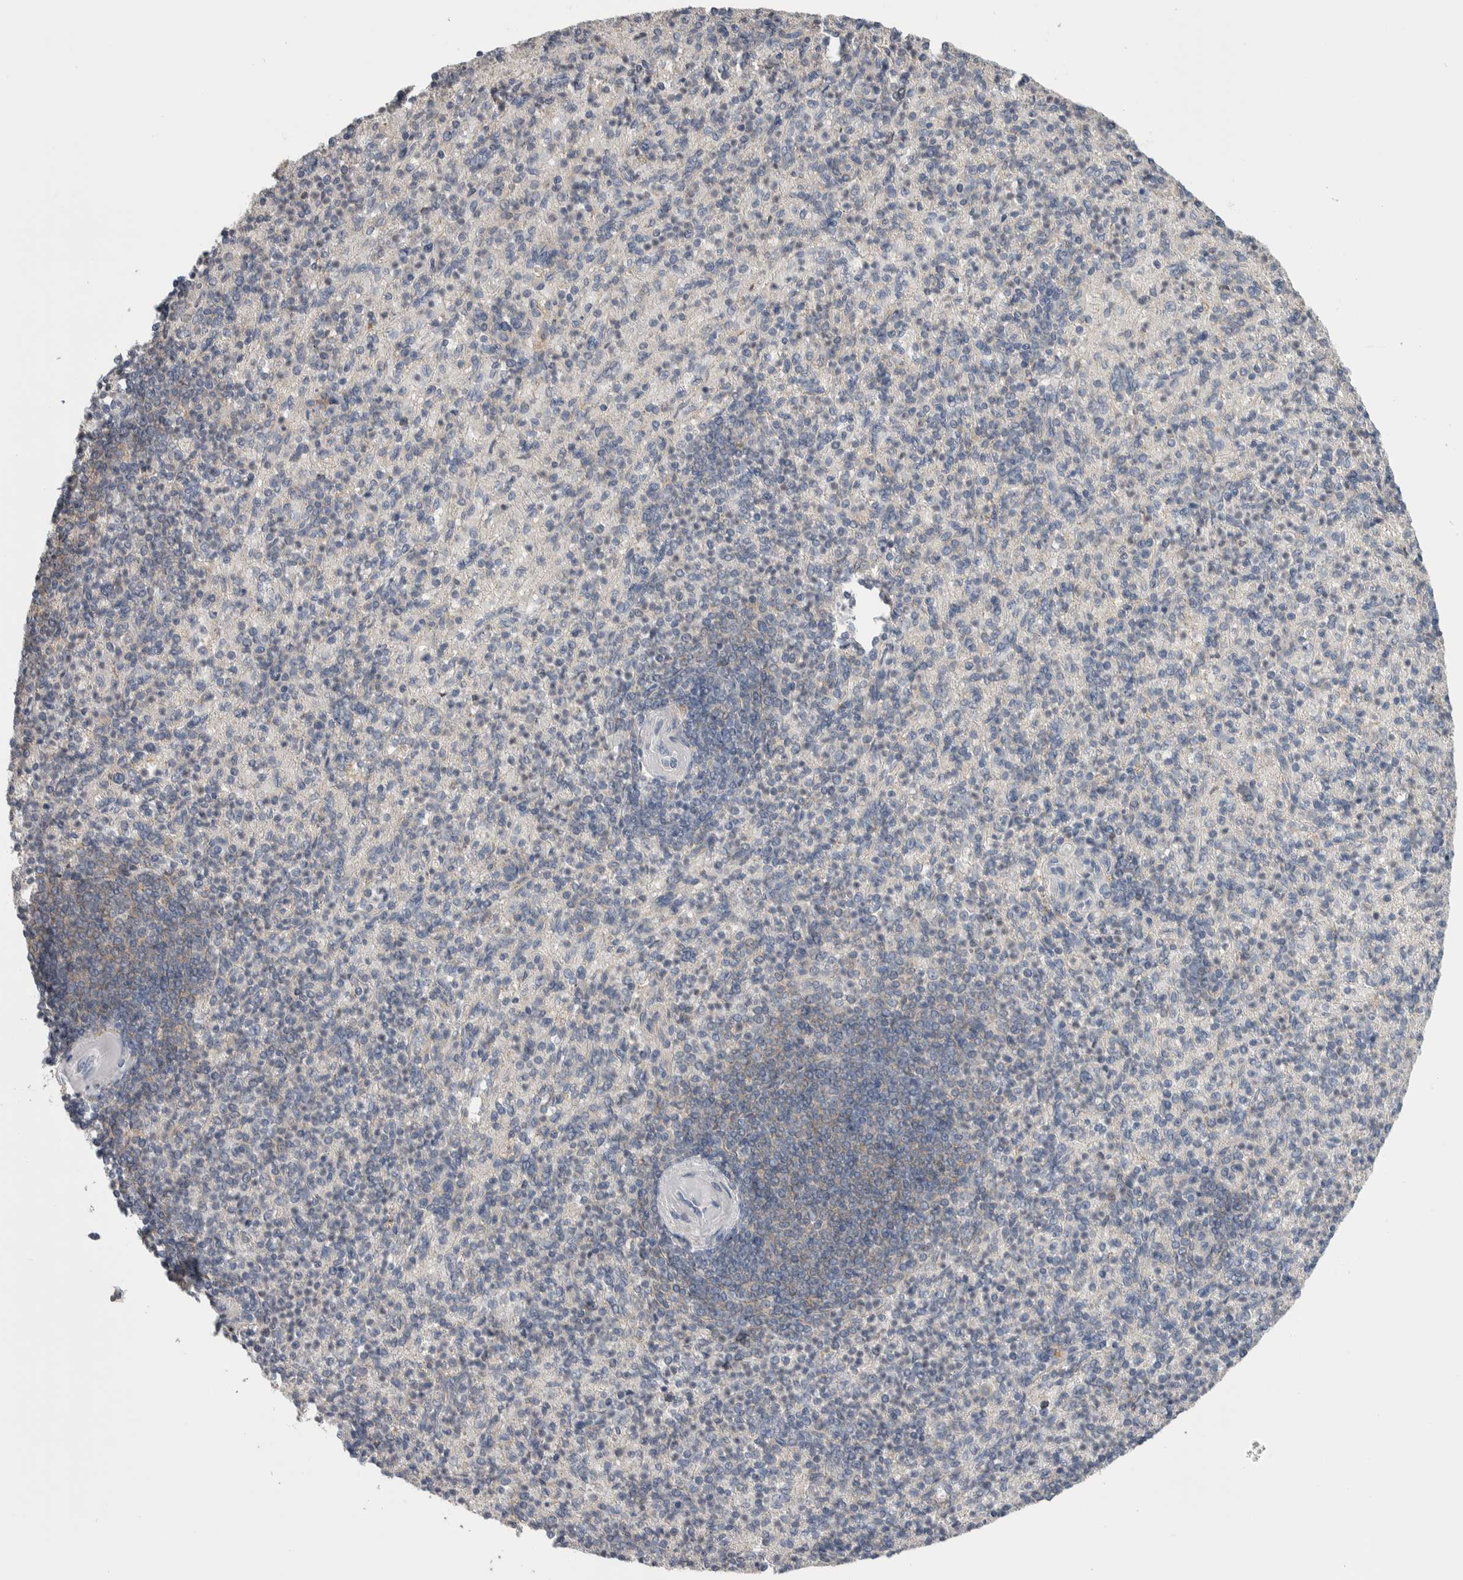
{"staining": {"intensity": "negative", "quantity": "none", "location": "none"}, "tissue": "spleen", "cell_type": "Cells in red pulp", "image_type": "normal", "snomed": [{"axis": "morphology", "description": "Normal tissue, NOS"}, {"axis": "topography", "description": "Spleen"}], "caption": "This is a micrograph of IHC staining of benign spleen, which shows no expression in cells in red pulp. Brightfield microscopy of IHC stained with DAB (brown) and hematoxylin (blue), captured at high magnification.", "gene": "TAX1BP1", "patient": {"sex": "female", "age": 74}}